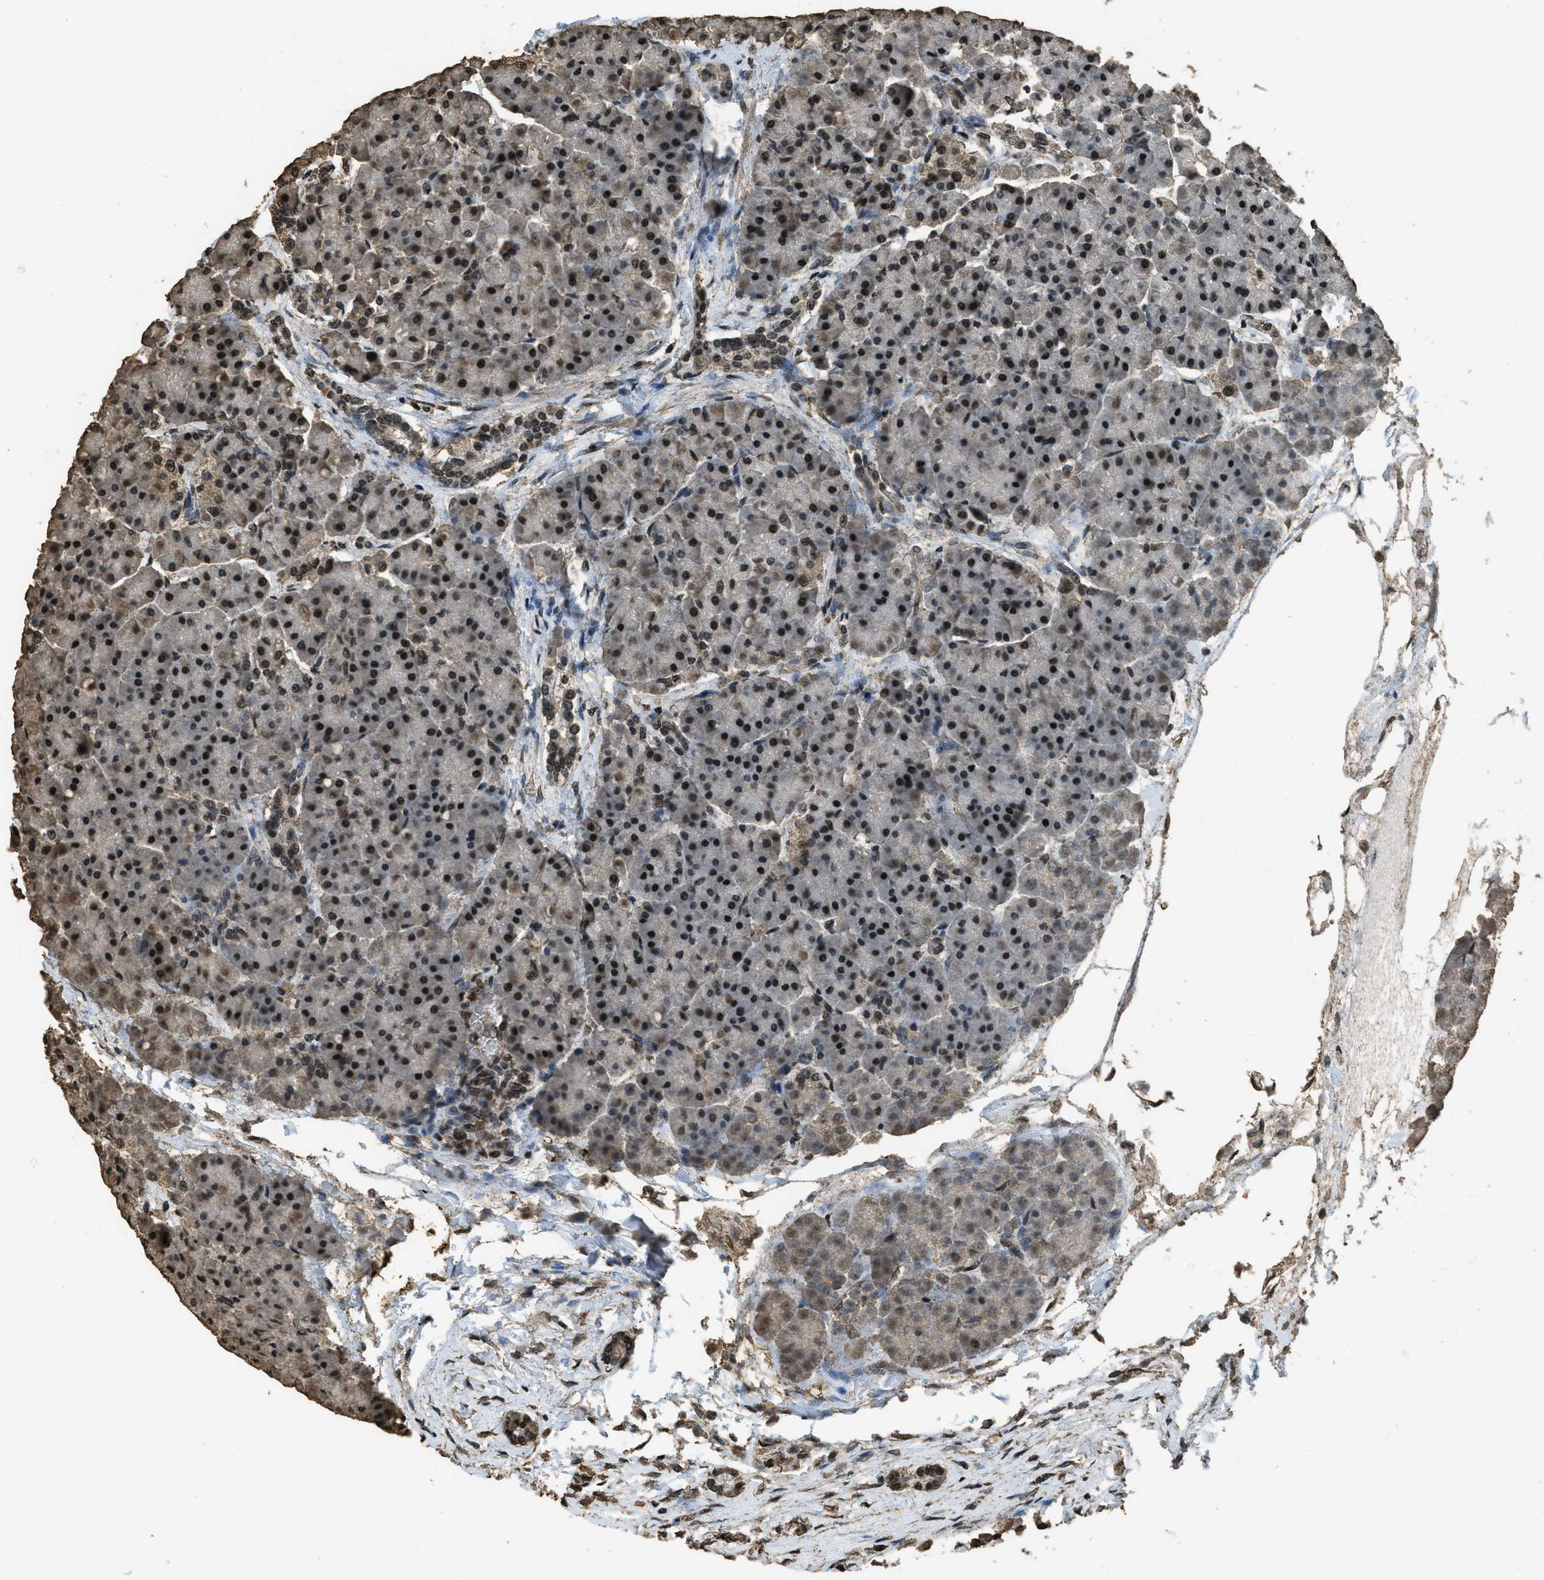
{"staining": {"intensity": "strong", "quantity": ">75%", "location": "nuclear"}, "tissue": "pancreas", "cell_type": "Exocrine glandular cells", "image_type": "normal", "snomed": [{"axis": "morphology", "description": "Normal tissue, NOS"}, {"axis": "topography", "description": "Pancreas"}], "caption": "Pancreas stained with immunohistochemistry displays strong nuclear staining in about >75% of exocrine glandular cells.", "gene": "MYB", "patient": {"sex": "female", "age": 70}}